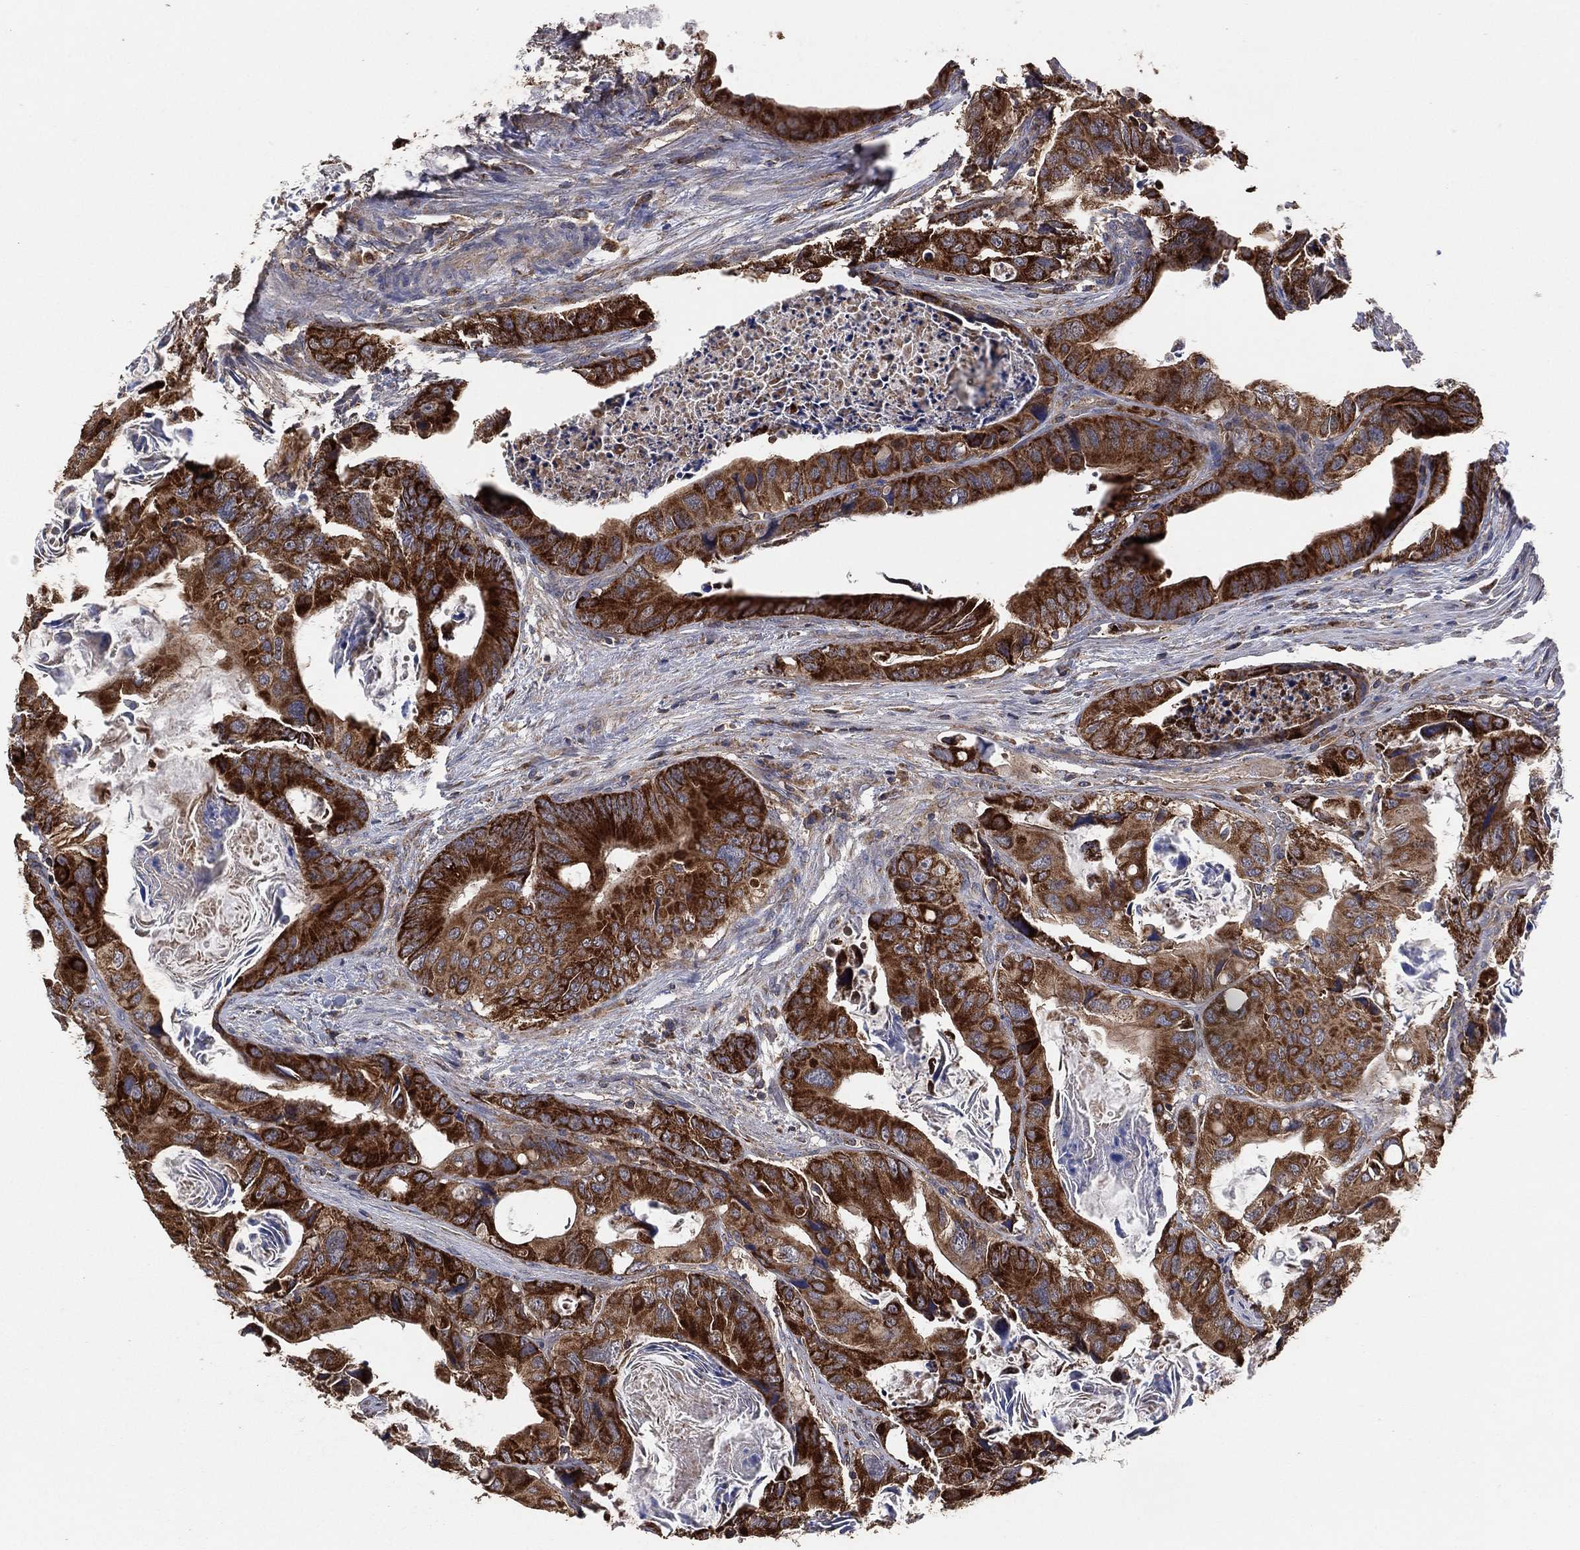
{"staining": {"intensity": "strong", "quantity": "25%-75%", "location": "cytoplasmic/membranous"}, "tissue": "colorectal cancer", "cell_type": "Tumor cells", "image_type": "cancer", "snomed": [{"axis": "morphology", "description": "Adenocarcinoma, NOS"}, {"axis": "topography", "description": "Rectum"}], "caption": "IHC photomicrograph of colorectal cancer stained for a protein (brown), which shows high levels of strong cytoplasmic/membranous positivity in approximately 25%-75% of tumor cells.", "gene": "LIMD1", "patient": {"sex": "male", "age": 64}}